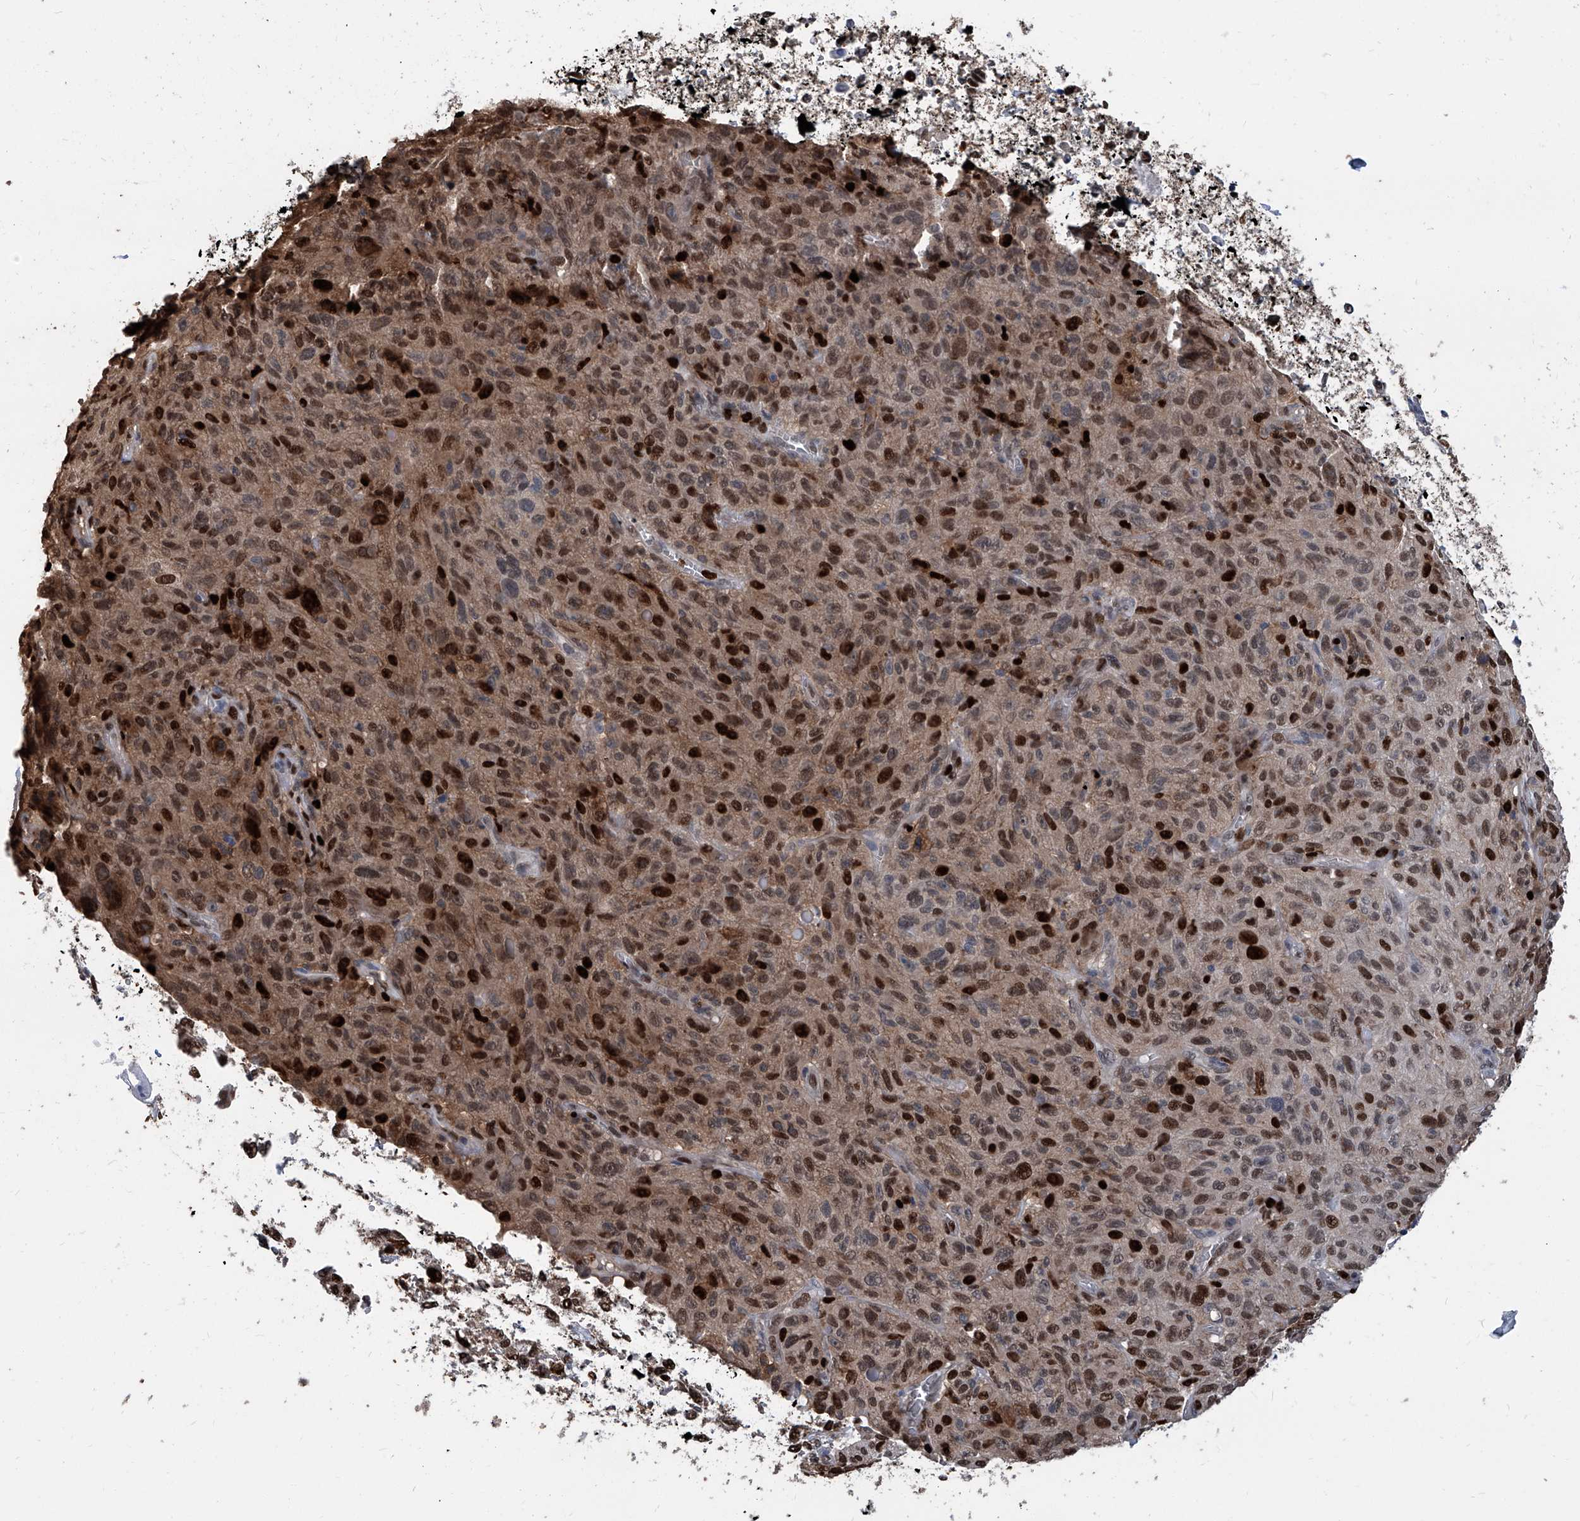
{"staining": {"intensity": "strong", "quantity": "25%-75%", "location": "cytoplasmic/membranous,nuclear"}, "tissue": "skin cancer", "cell_type": "Tumor cells", "image_type": "cancer", "snomed": [{"axis": "morphology", "description": "Squamous cell carcinoma, NOS"}, {"axis": "morphology", "description": "Squamous cell carcinoma, metastatic, NOS"}, {"axis": "topography", "description": "Skin"}, {"axis": "topography", "description": "Lymph node"}], "caption": "Tumor cells exhibit high levels of strong cytoplasmic/membranous and nuclear expression in about 25%-75% of cells in skin metastatic squamous cell carcinoma.", "gene": "PCNA", "patient": {"sex": "male", "age": 75}}